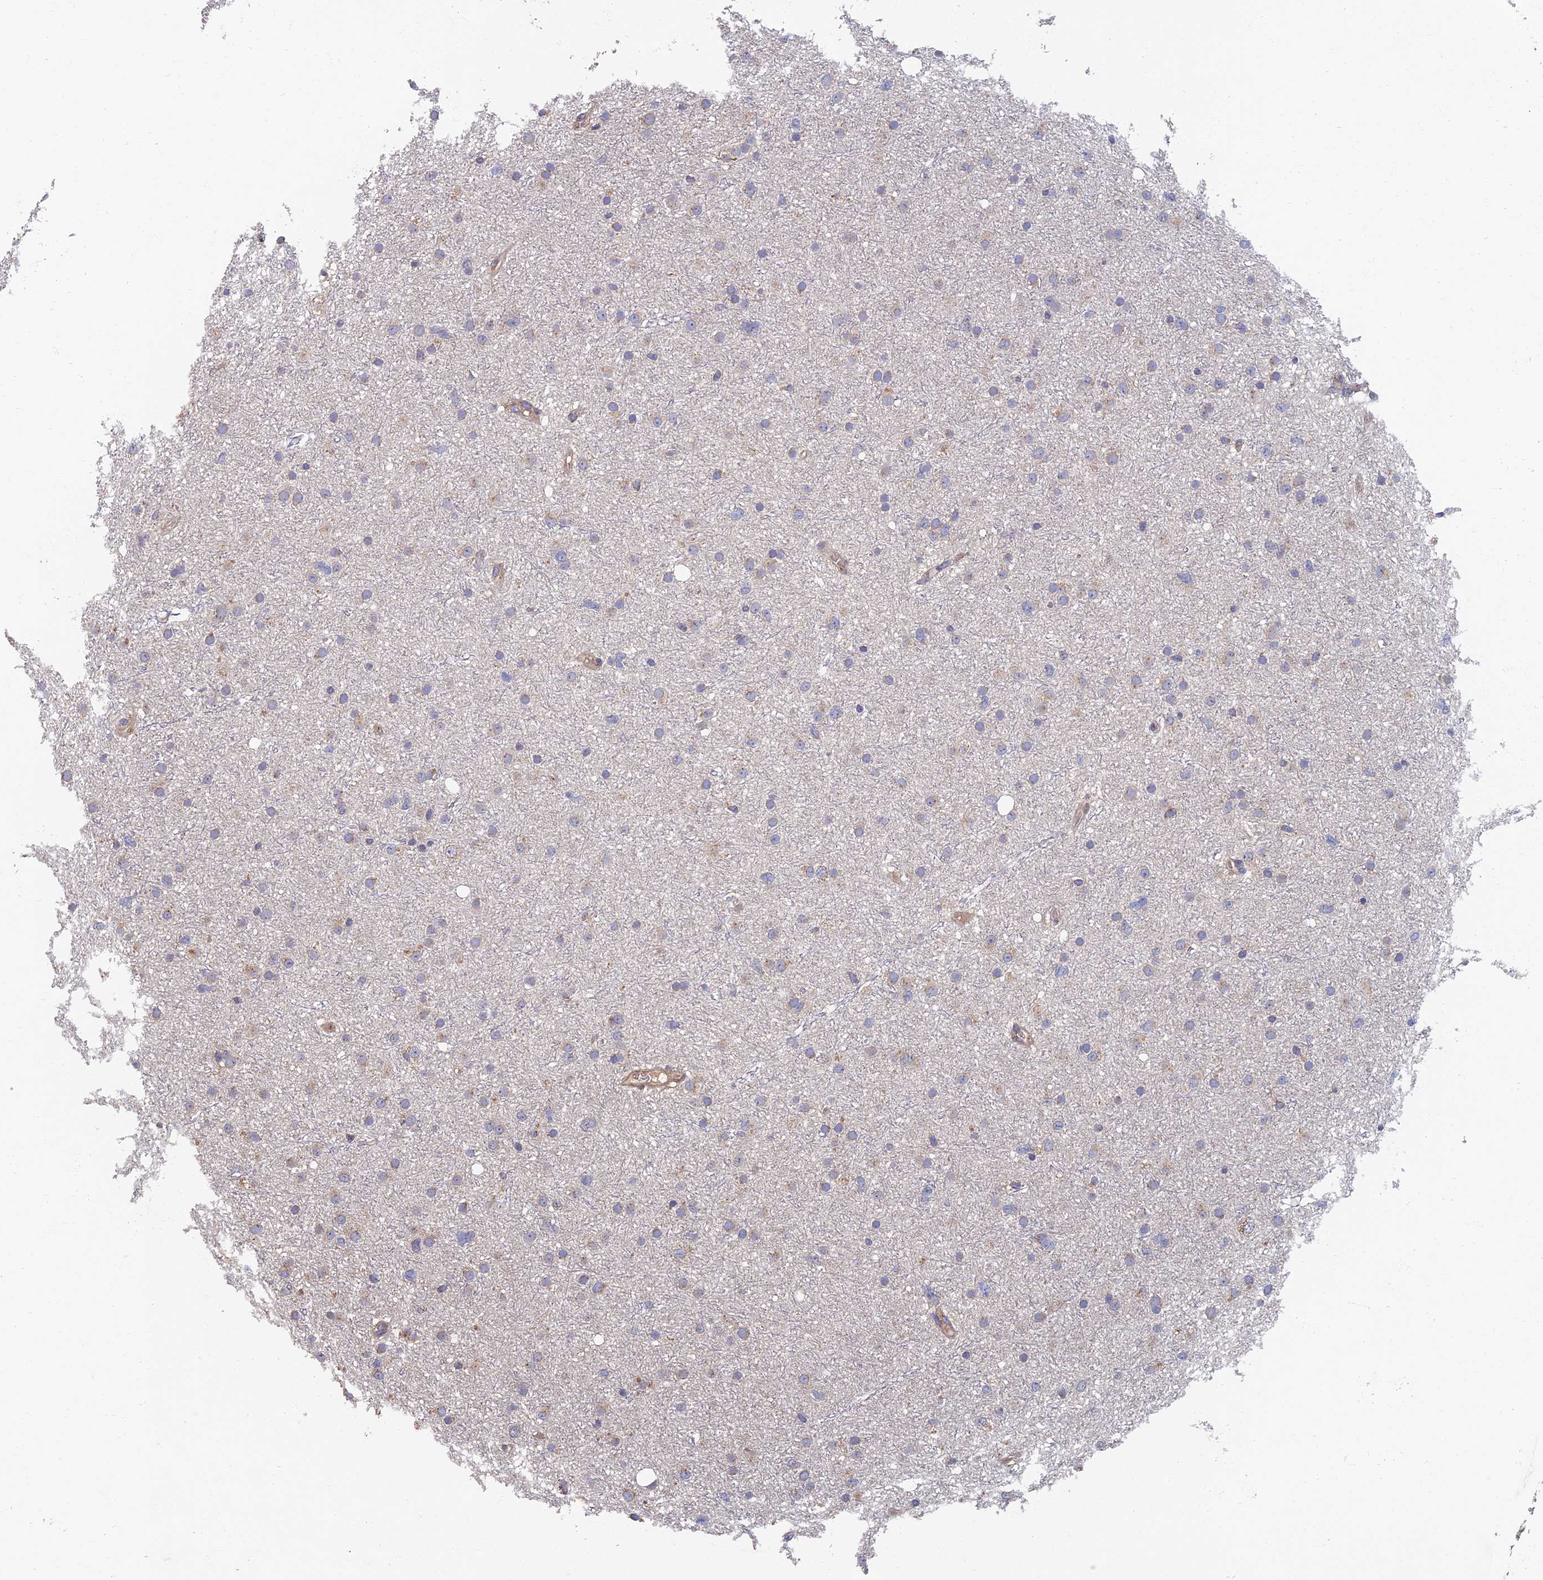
{"staining": {"intensity": "weak", "quantity": "<25%", "location": "cytoplasmic/membranous"}, "tissue": "glioma", "cell_type": "Tumor cells", "image_type": "cancer", "snomed": [{"axis": "morphology", "description": "Glioma, malignant, Low grade"}, {"axis": "topography", "description": "Cerebral cortex"}], "caption": "Human glioma stained for a protein using immunohistochemistry demonstrates no positivity in tumor cells.", "gene": "TNK2", "patient": {"sex": "female", "age": 39}}